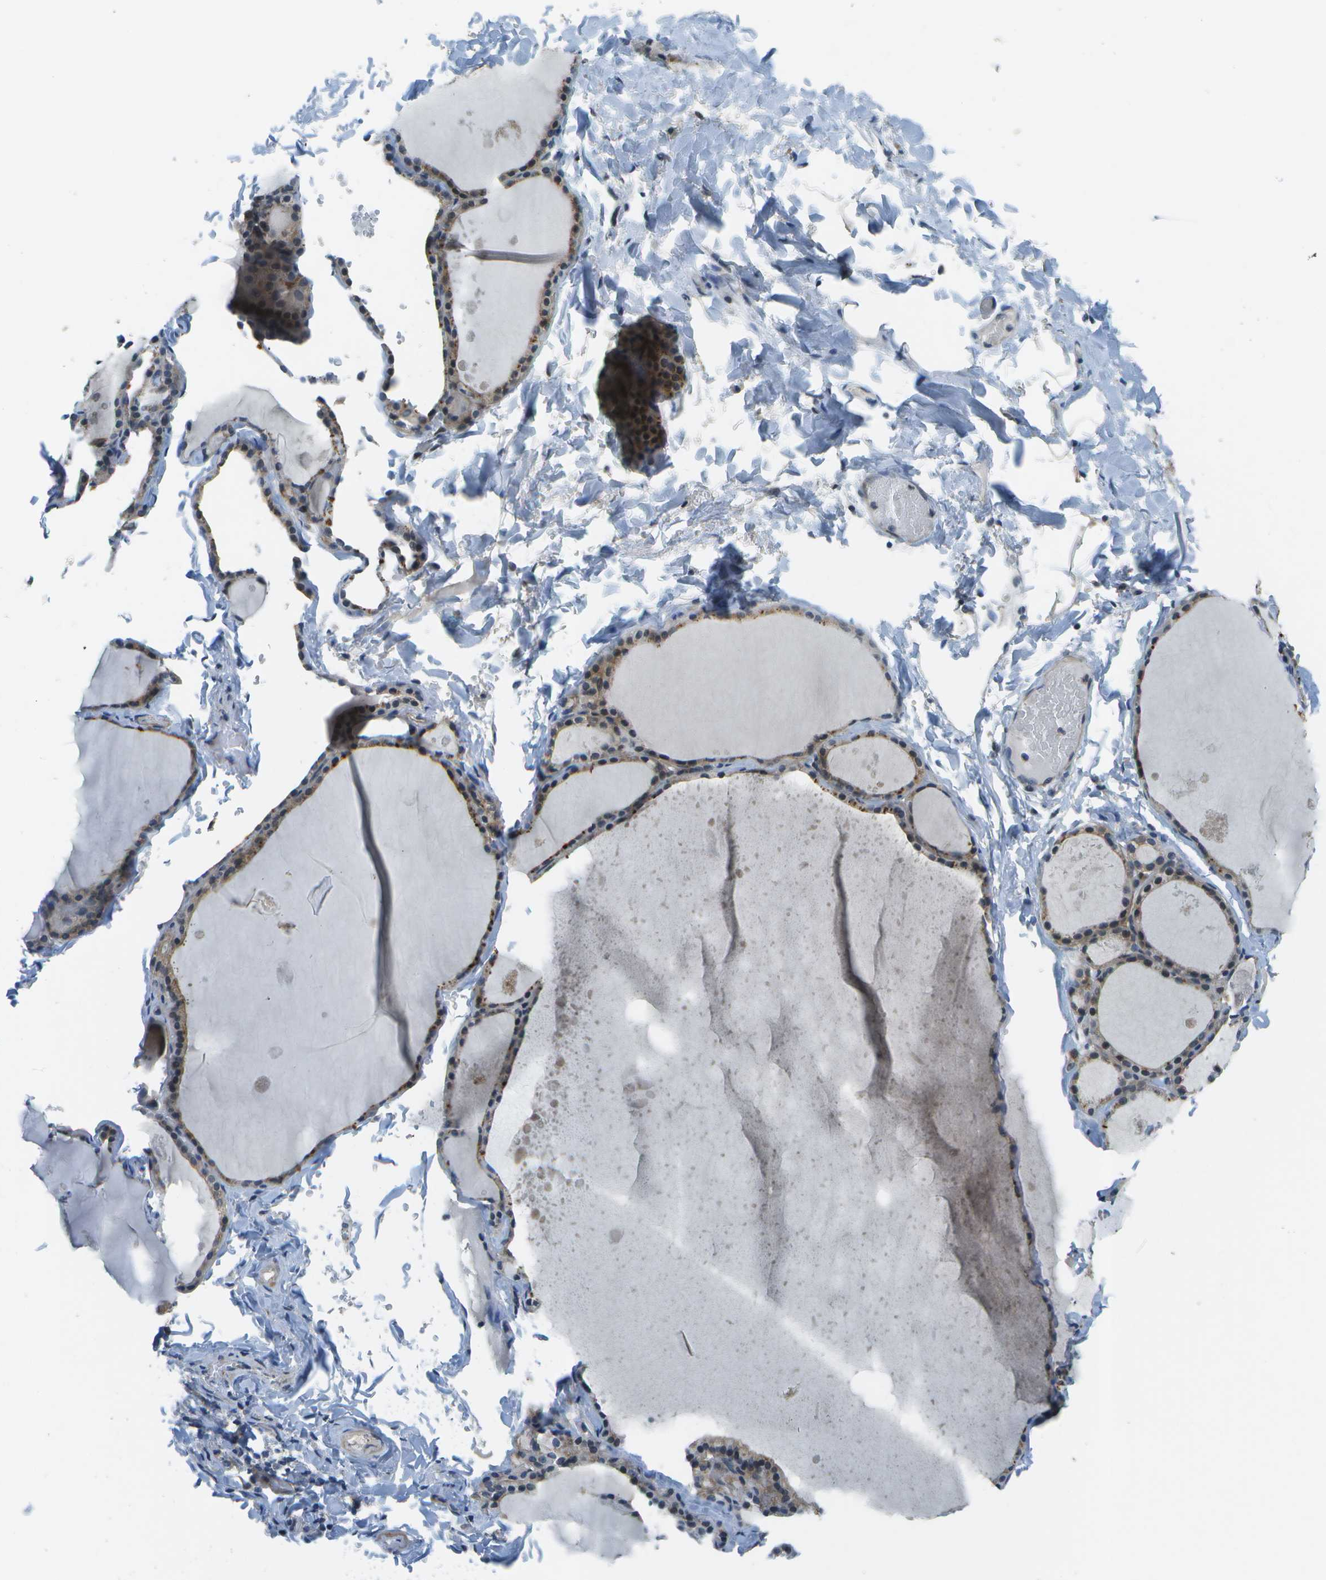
{"staining": {"intensity": "weak", "quantity": "25%-75%", "location": "cytoplasmic/membranous"}, "tissue": "thyroid gland", "cell_type": "Glandular cells", "image_type": "normal", "snomed": [{"axis": "morphology", "description": "Normal tissue, NOS"}, {"axis": "topography", "description": "Thyroid gland"}], "caption": "A low amount of weak cytoplasmic/membranous staining is appreciated in approximately 25%-75% of glandular cells in normal thyroid gland.", "gene": "ENPP5", "patient": {"sex": "male", "age": 56}}